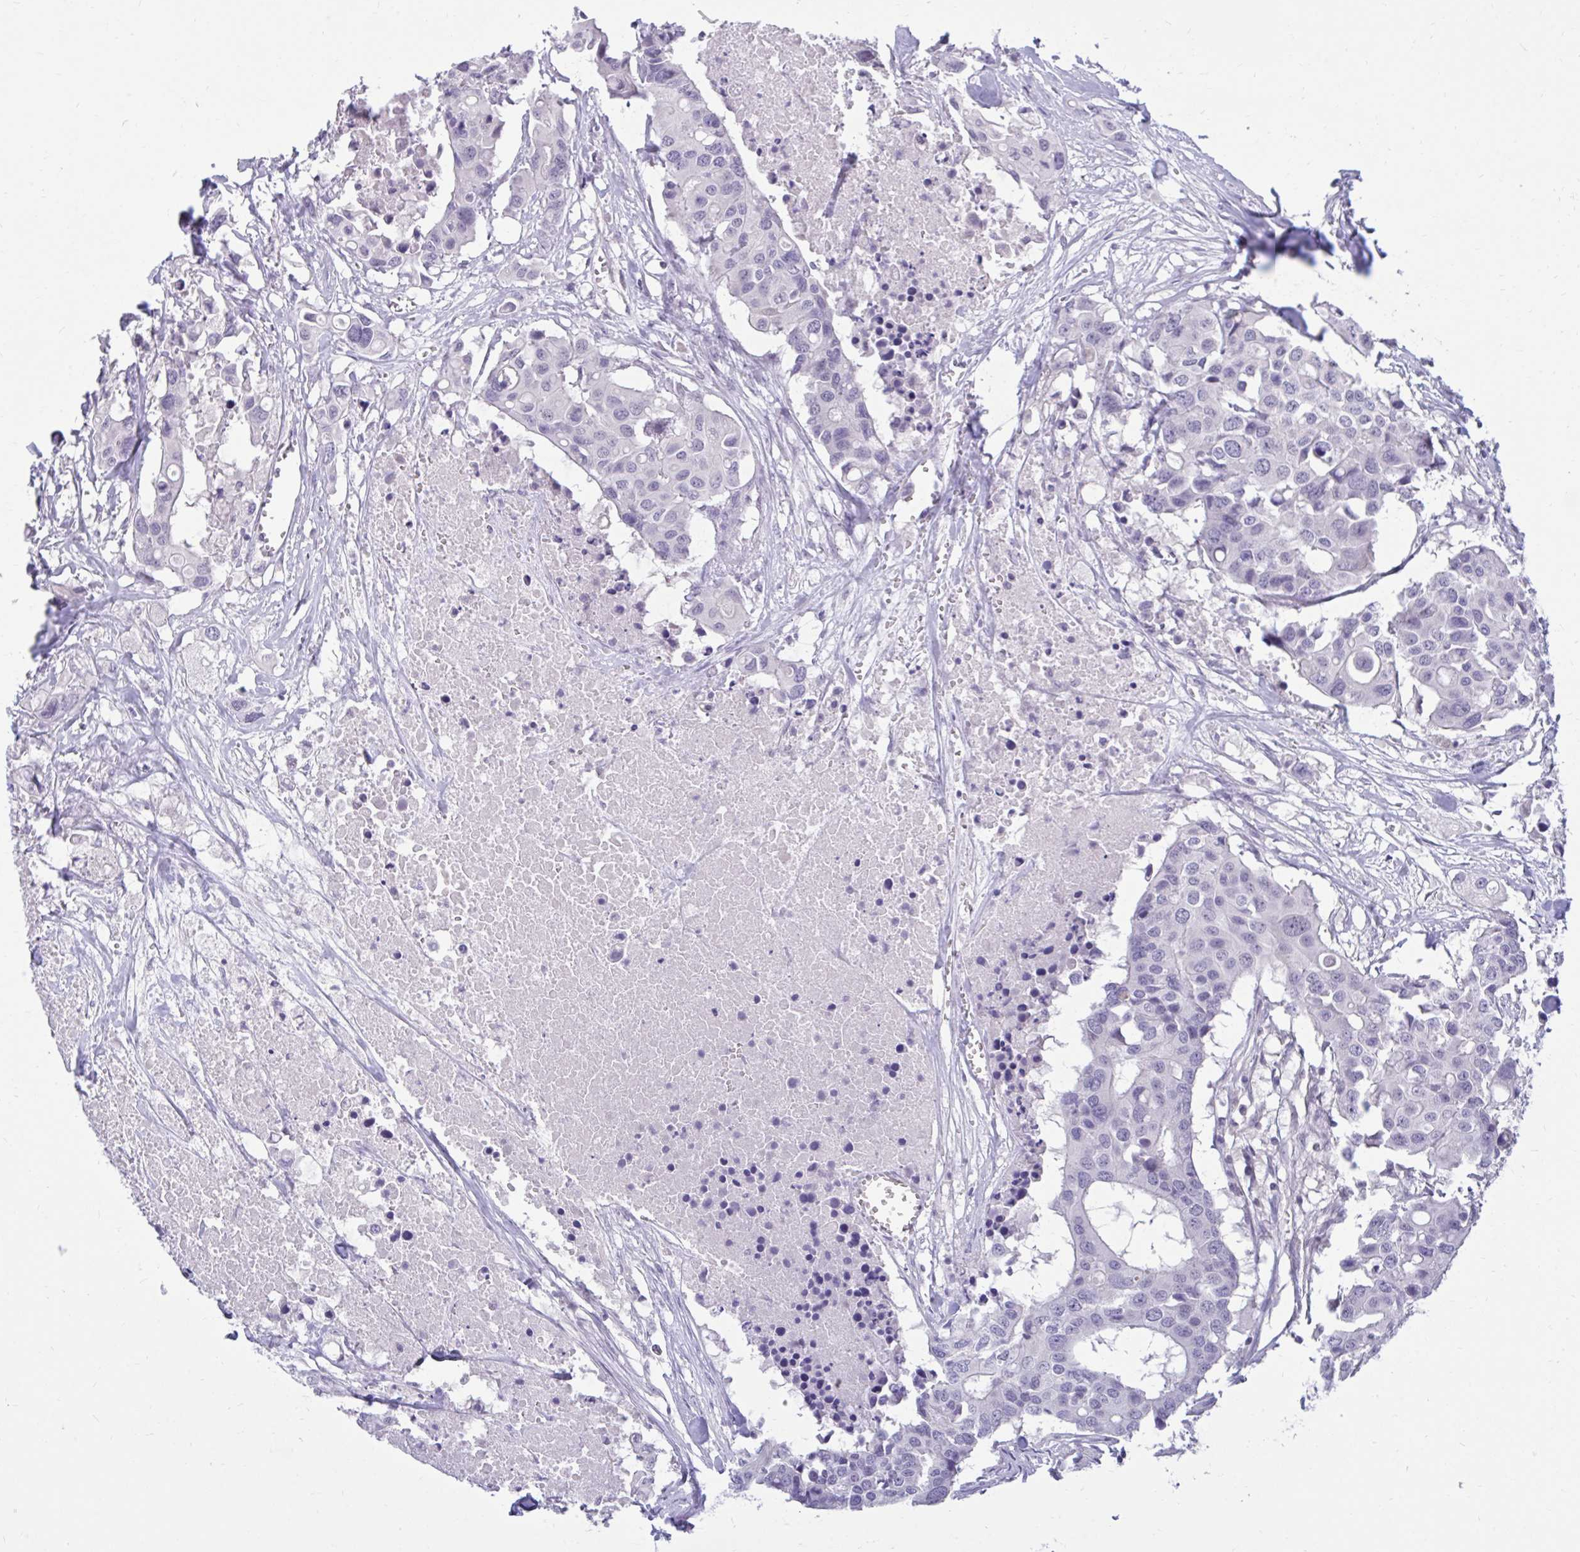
{"staining": {"intensity": "negative", "quantity": "none", "location": "none"}, "tissue": "colorectal cancer", "cell_type": "Tumor cells", "image_type": "cancer", "snomed": [{"axis": "morphology", "description": "Adenocarcinoma, NOS"}, {"axis": "topography", "description": "Colon"}], "caption": "Tumor cells show no significant staining in colorectal adenocarcinoma.", "gene": "ARPP19", "patient": {"sex": "male", "age": 77}}